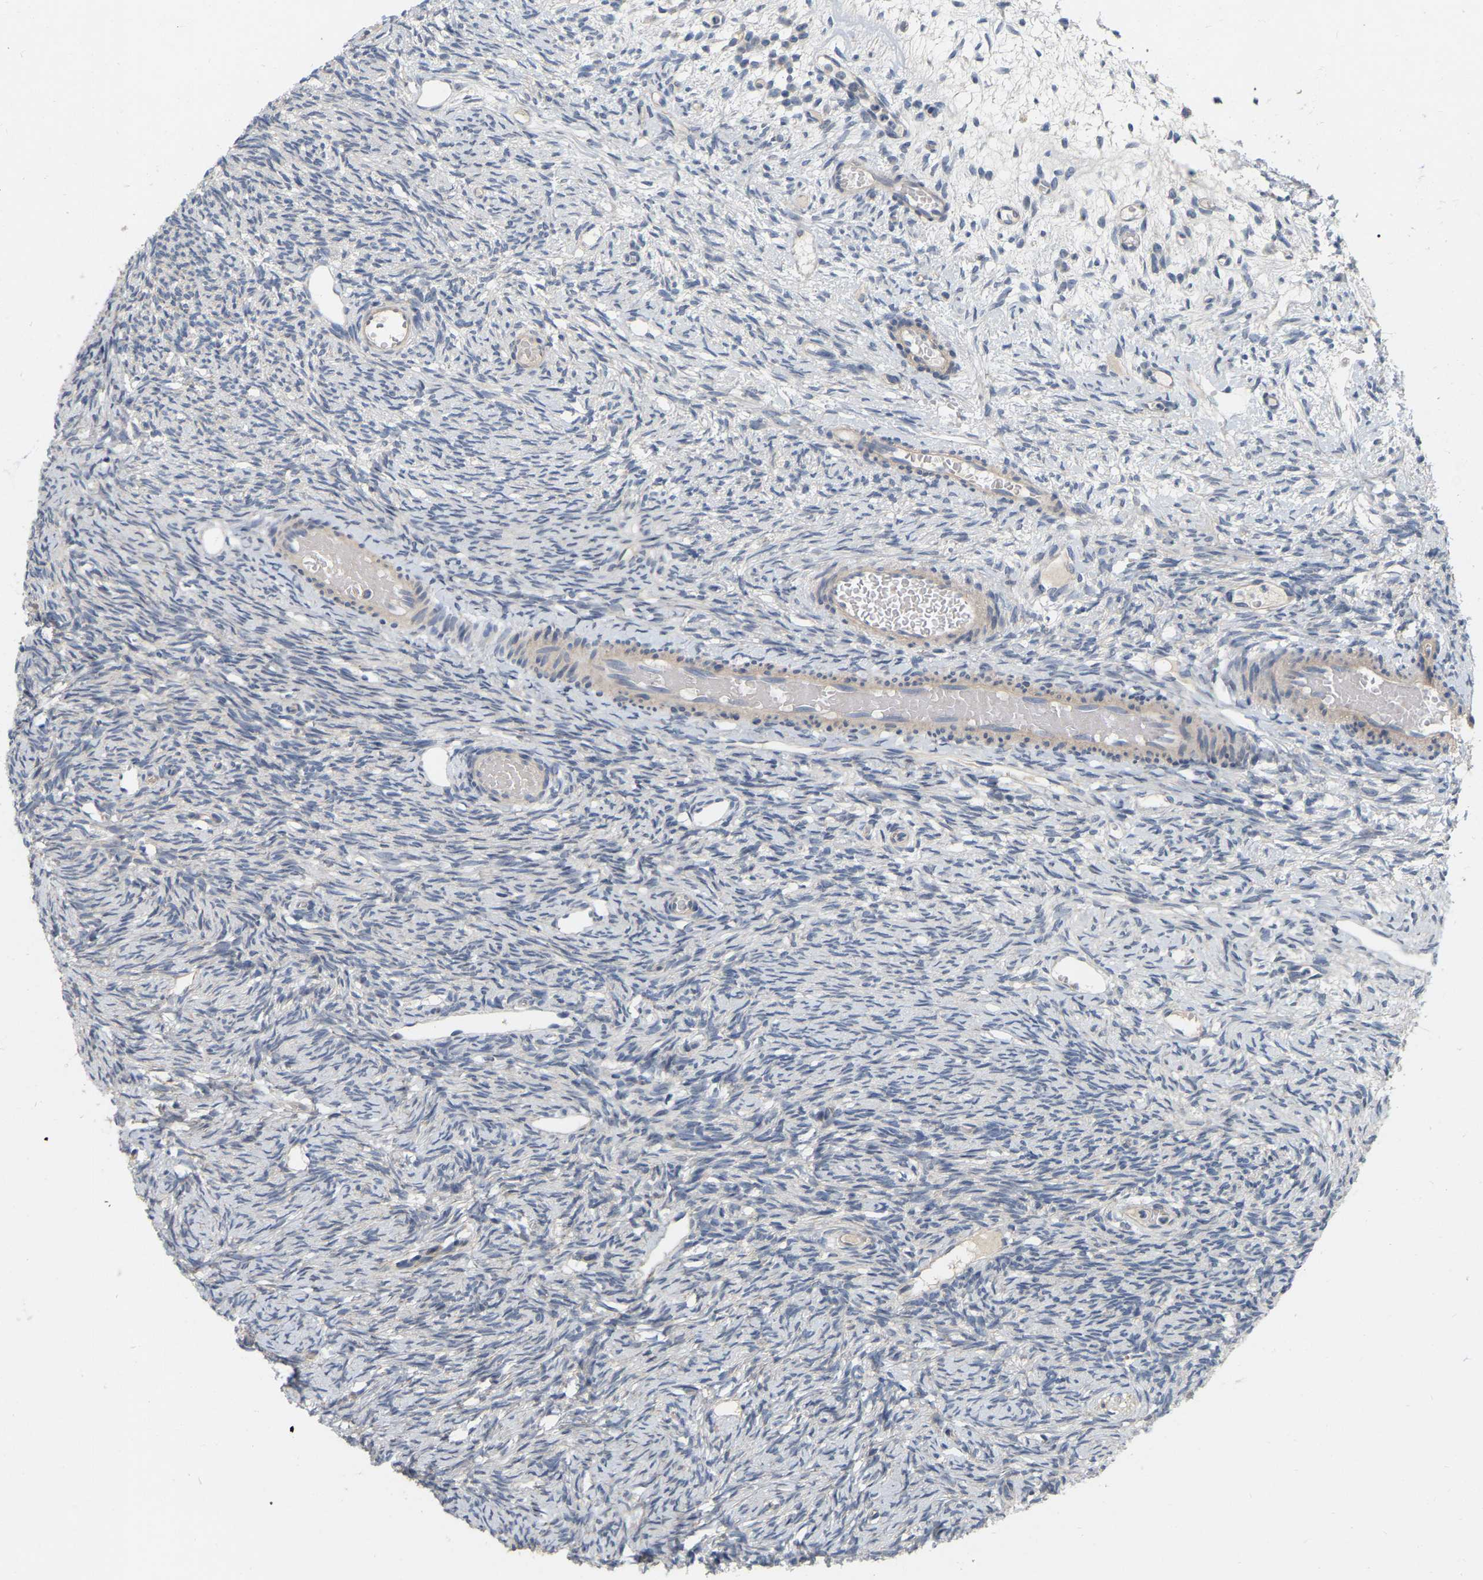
{"staining": {"intensity": "negative", "quantity": "none", "location": "none"}, "tissue": "ovary", "cell_type": "Follicle cells", "image_type": "normal", "snomed": [{"axis": "morphology", "description": "Normal tissue, NOS"}, {"axis": "topography", "description": "Ovary"}], "caption": "This is an immunohistochemistry histopathology image of unremarkable human ovary. There is no positivity in follicle cells.", "gene": "SSH1", "patient": {"sex": "female", "age": 33}}